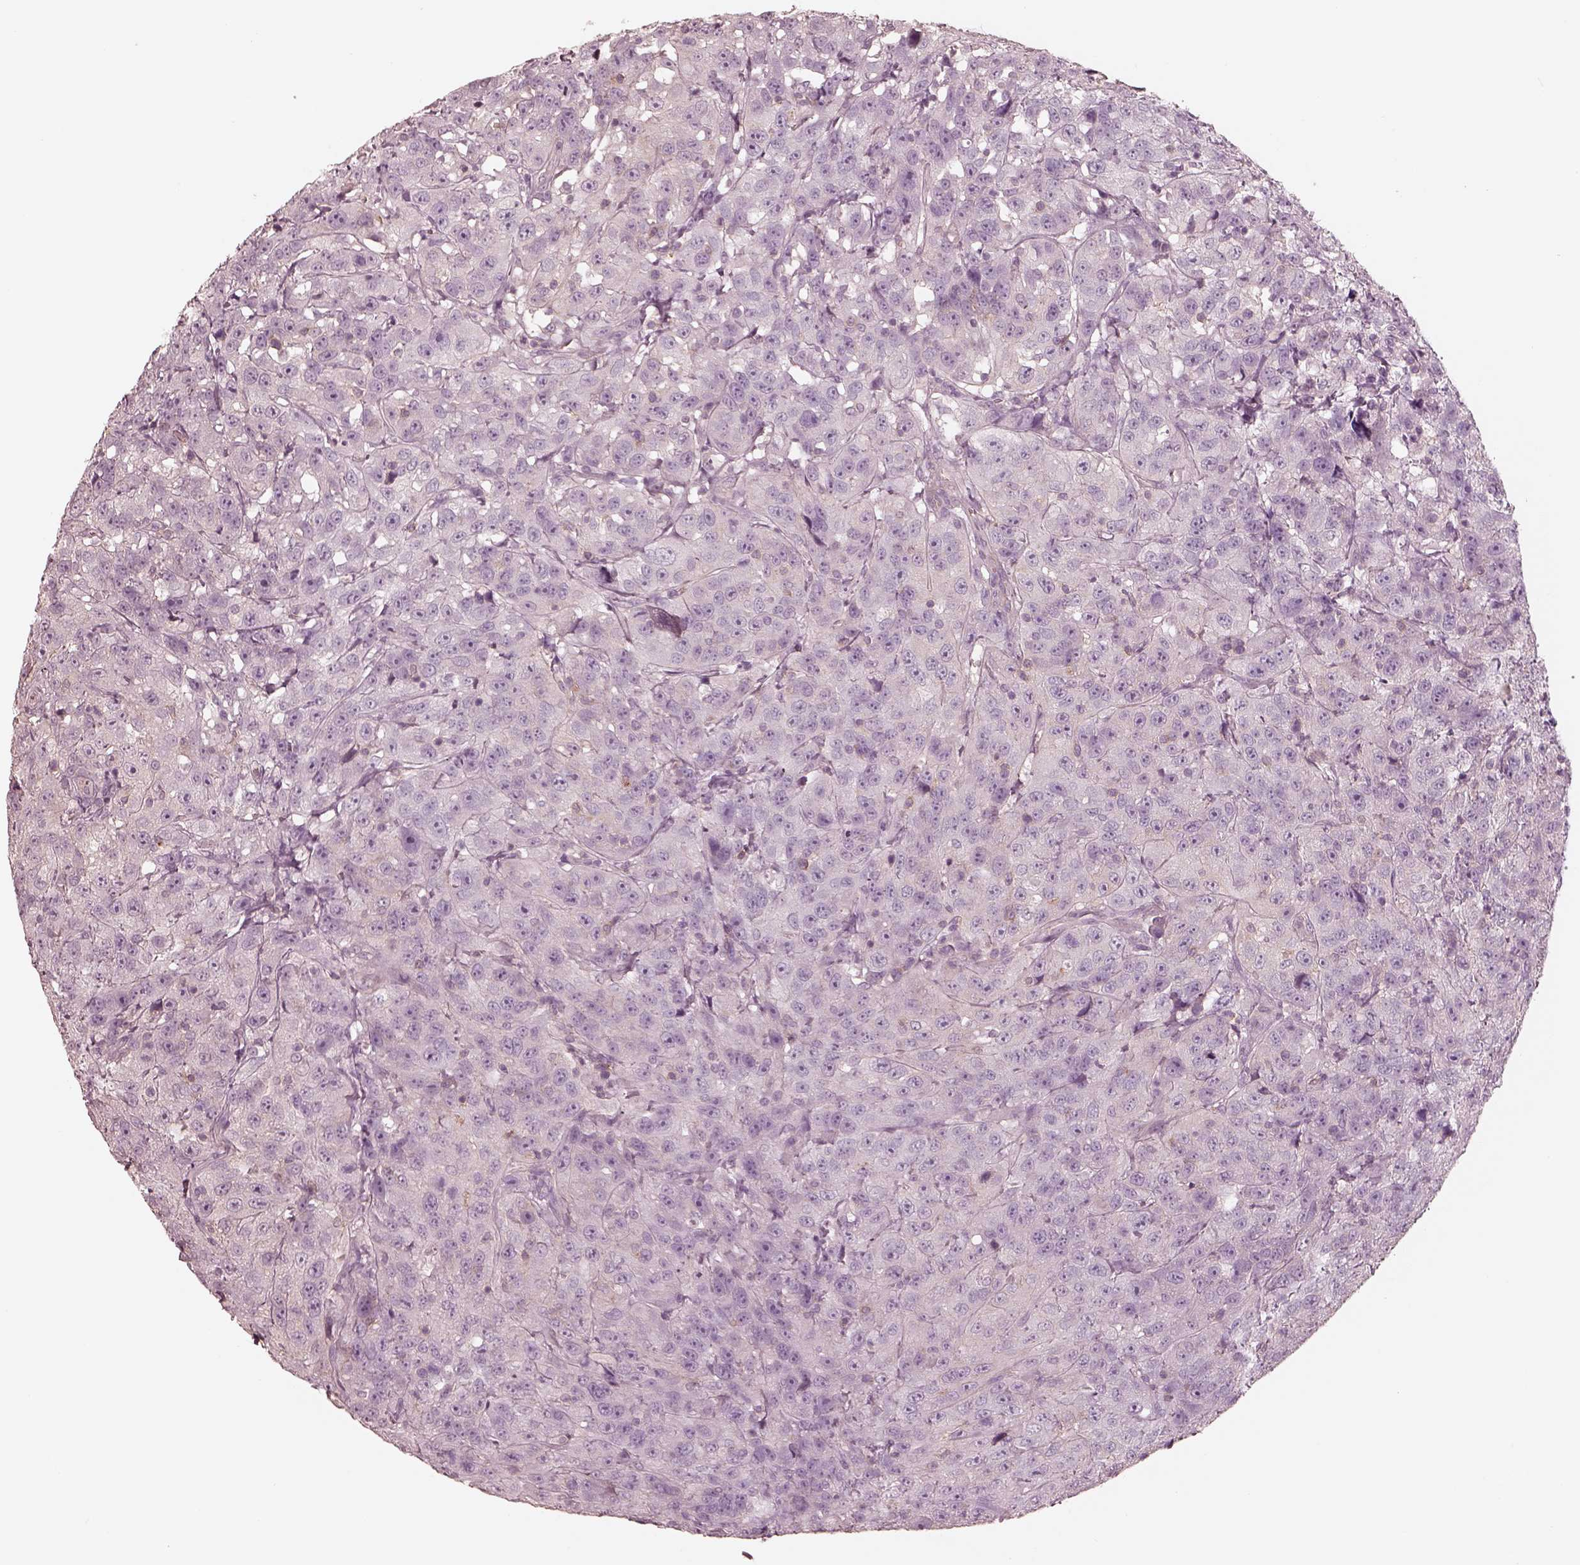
{"staining": {"intensity": "weak", "quantity": "25%-75%", "location": "cytoplasmic/membranous"}, "tissue": "urothelial cancer", "cell_type": "Tumor cells", "image_type": "cancer", "snomed": [{"axis": "morphology", "description": "Urothelial carcinoma, NOS"}, {"axis": "morphology", "description": "Urothelial carcinoma, High grade"}, {"axis": "topography", "description": "Urinary bladder"}], "caption": "The image shows immunohistochemical staining of urothelial cancer. There is weak cytoplasmic/membranous positivity is present in about 25%-75% of tumor cells. The staining was performed using DAB to visualize the protein expression in brown, while the nuclei were stained in blue with hematoxylin (Magnification: 20x).", "gene": "GPRIN1", "patient": {"sex": "female", "age": 73}}